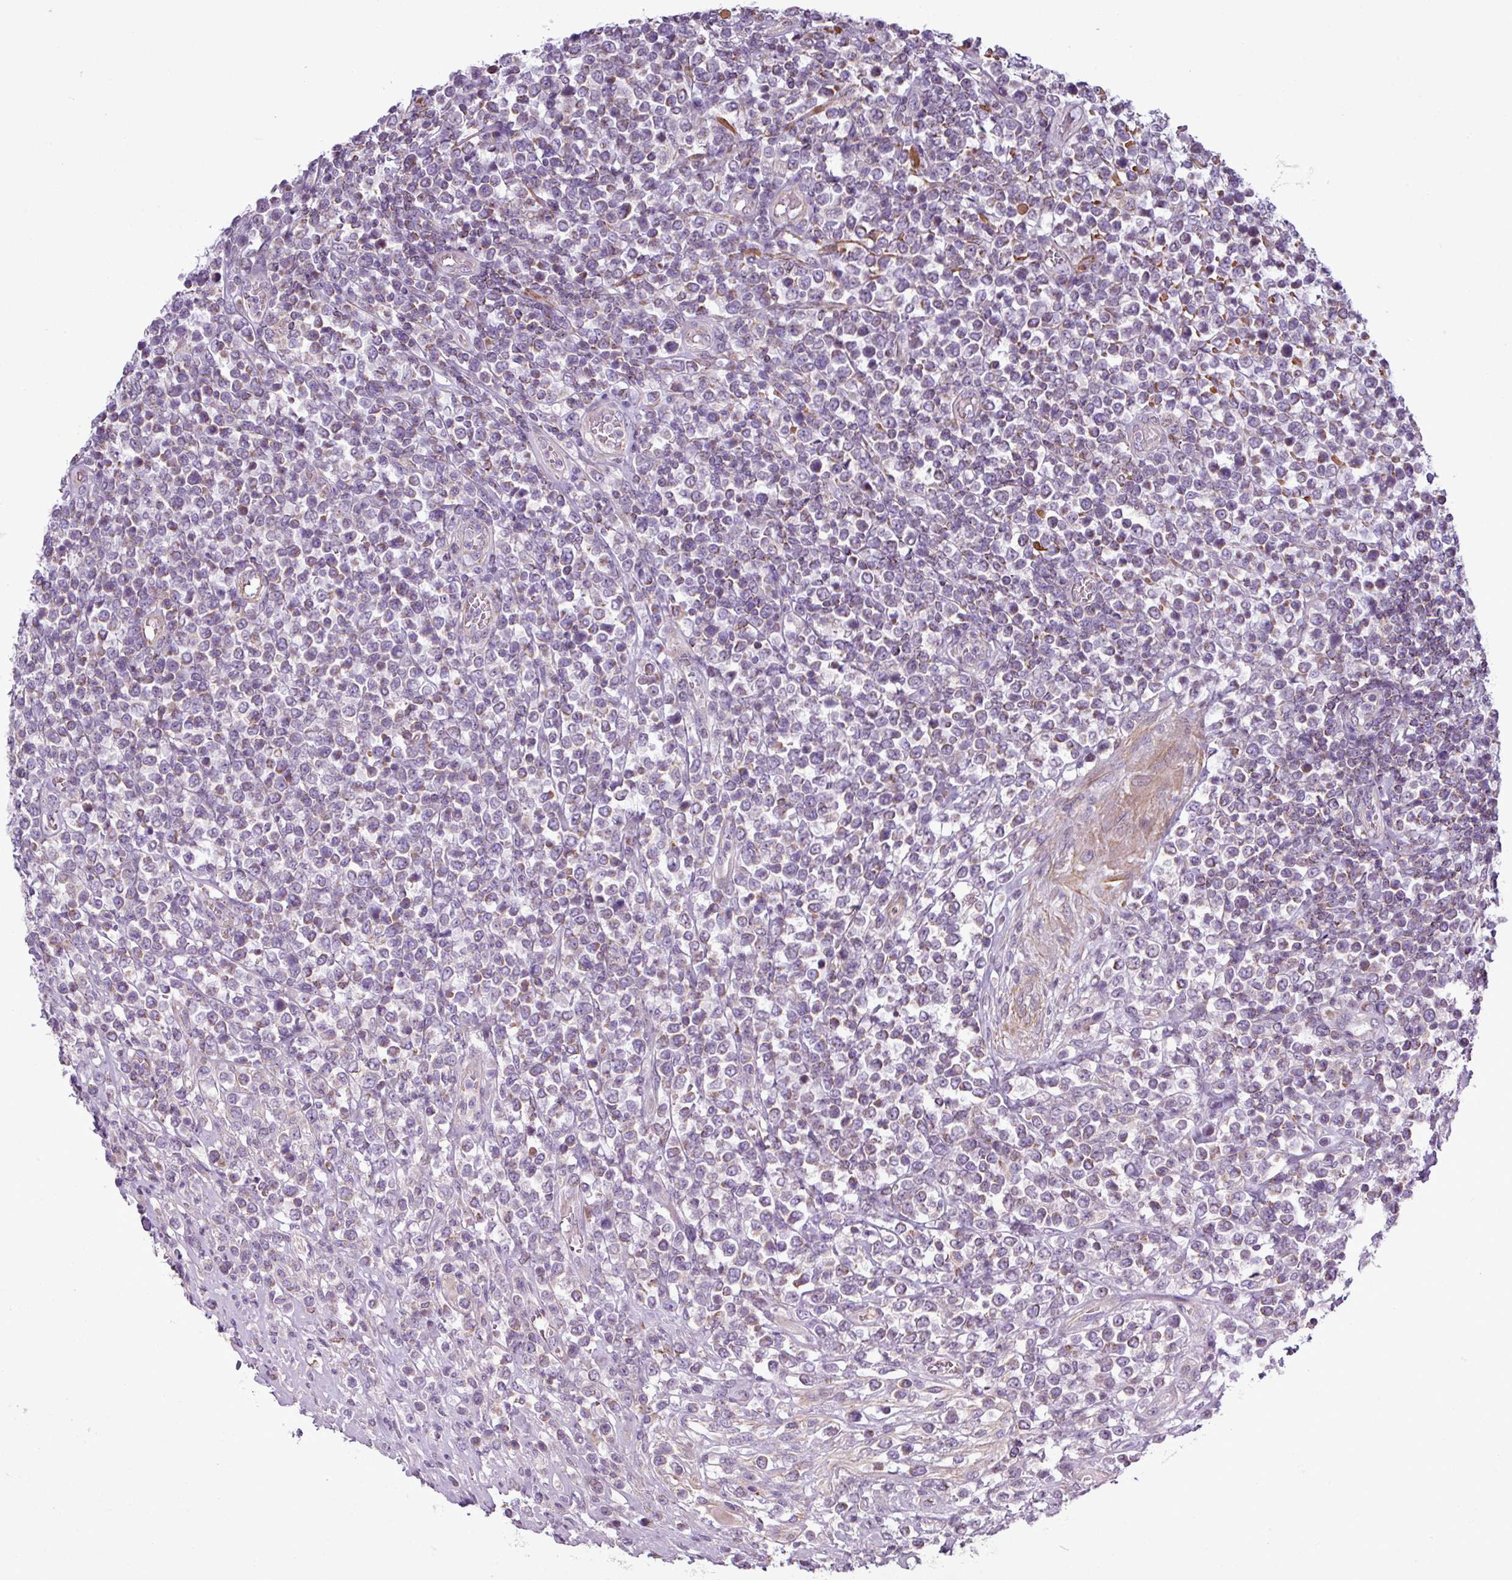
{"staining": {"intensity": "negative", "quantity": "none", "location": "none"}, "tissue": "lymphoma", "cell_type": "Tumor cells", "image_type": "cancer", "snomed": [{"axis": "morphology", "description": "Malignant lymphoma, non-Hodgkin's type, High grade"}, {"axis": "topography", "description": "Soft tissue"}], "caption": "Tumor cells are negative for brown protein staining in lymphoma.", "gene": "BTN2A2", "patient": {"sex": "female", "age": 56}}